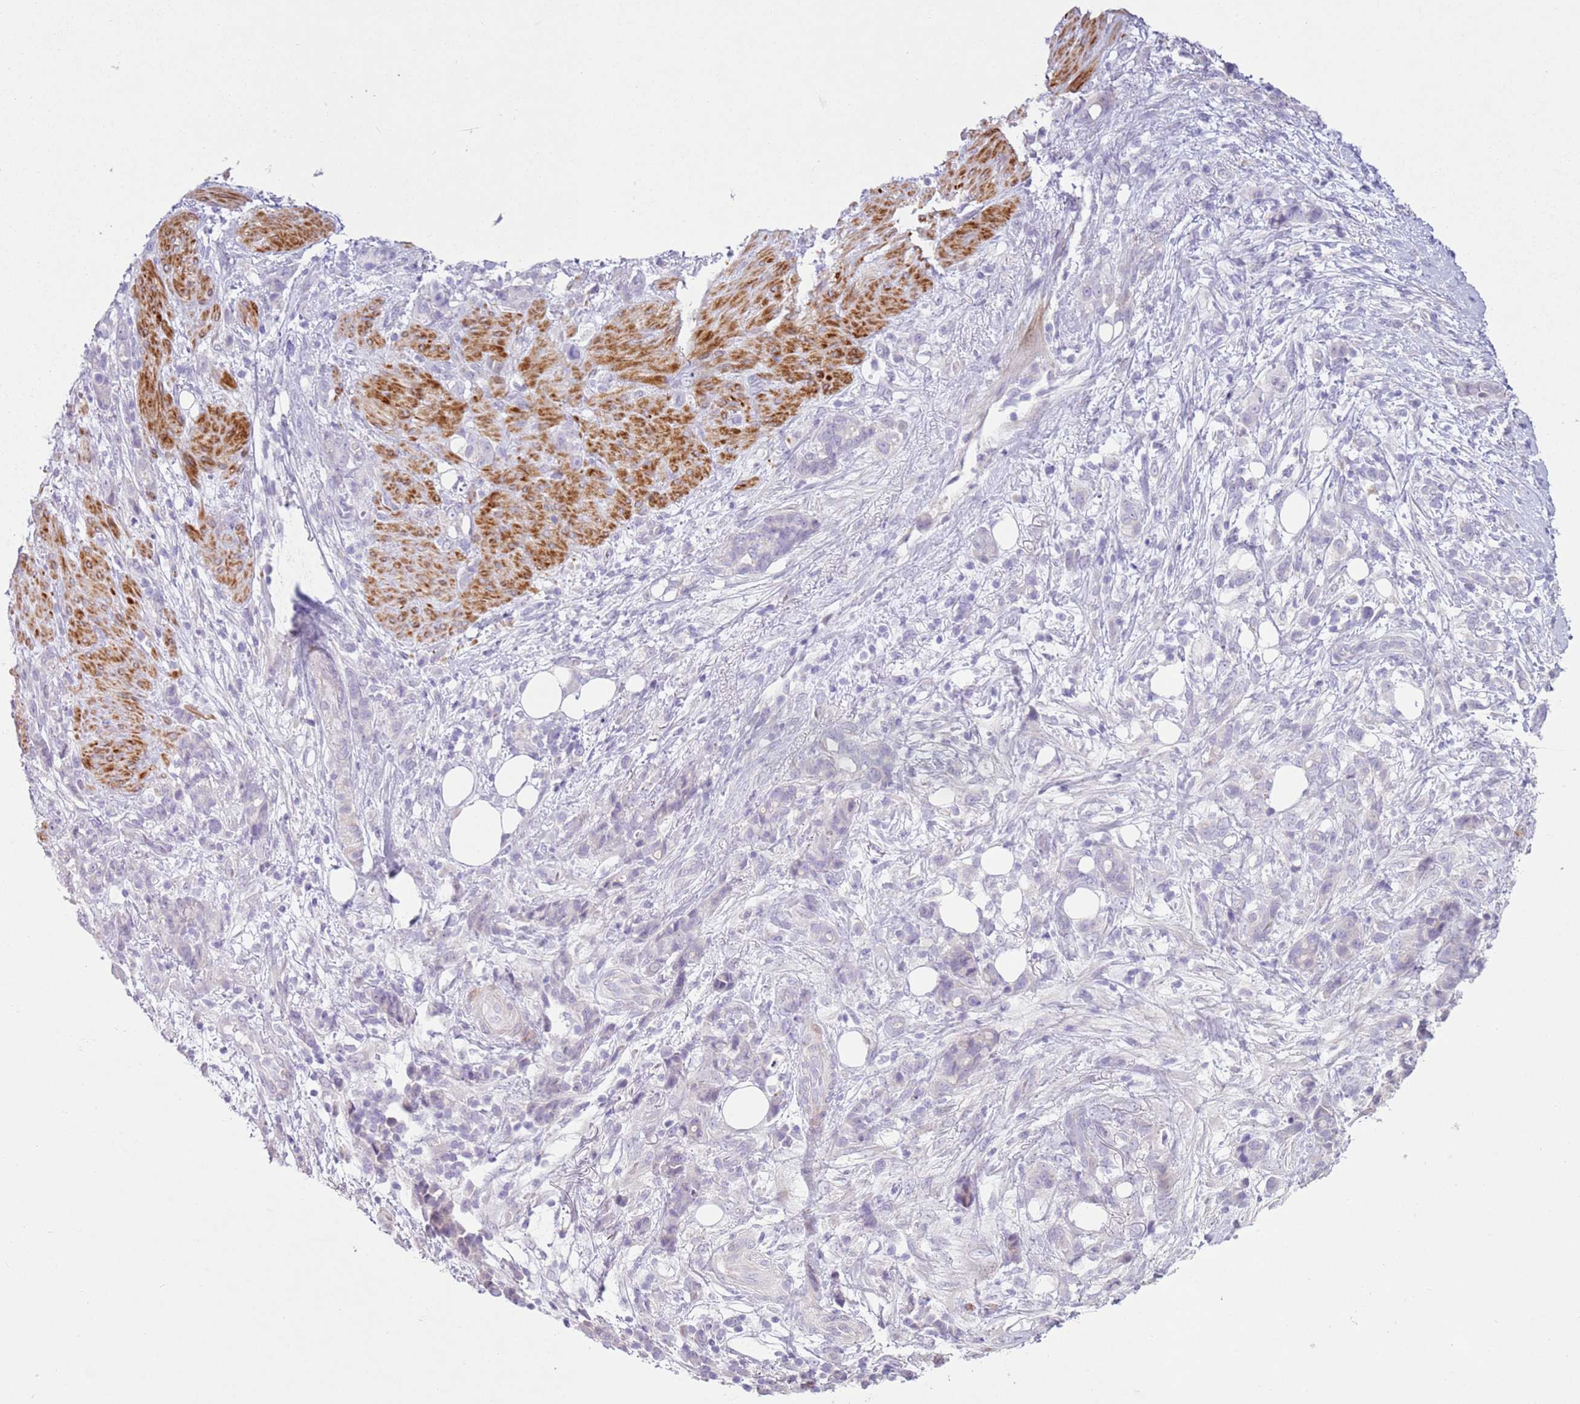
{"staining": {"intensity": "negative", "quantity": "none", "location": "none"}, "tissue": "stomach cancer", "cell_type": "Tumor cells", "image_type": "cancer", "snomed": [{"axis": "morphology", "description": "Normal tissue, NOS"}, {"axis": "morphology", "description": "Adenocarcinoma, NOS"}, {"axis": "topography", "description": "Stomach"}], "caption": "Tumor cells show no significant protein staining in stomach cancer (adenocarcinoma).", "gene": "ZNF239", "patient": {"sex": "female", "age": 79}}